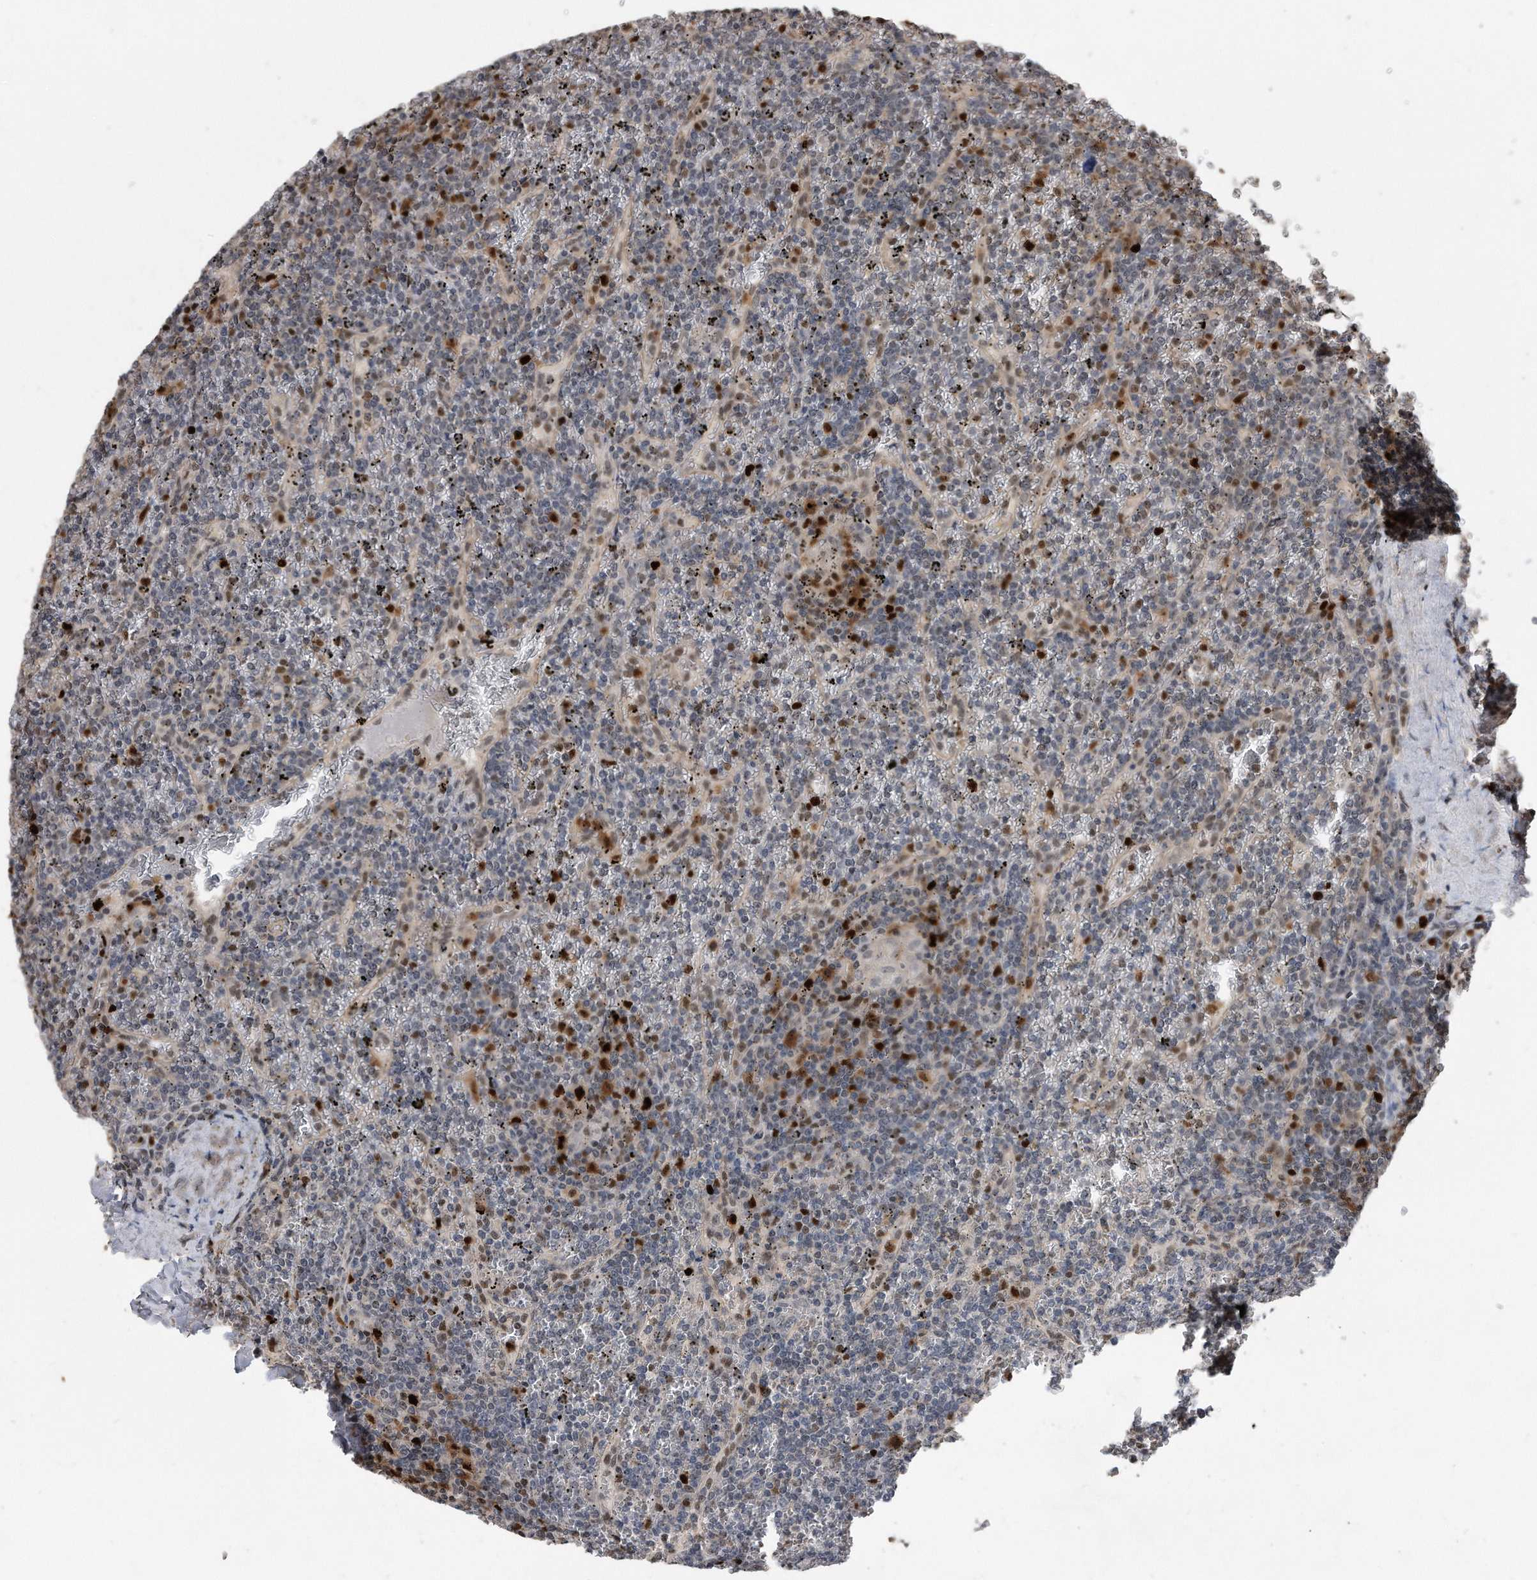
{"staining": {"intensity": "strong", "quantity": "<25%", "location": "nuclear"}, "tissue": "lymphoma", "cell_type": "Tumor cells", "image_type": "cancer", "snomed": [{"axis": "morphology", "description": "Malignant lymphoma, non-Hodgkin's type, Low grade"}, {"axis": "topography", "description": "Spleen"}], "caption": "Protein staining displays strong nuclear expression in approximately <25% of tumor cells in lymphoma. (DAB IHC, brown staining for protein, blue staining for nuclei).", "gene": "PCNA", "patient": {"sex": "female", "age": 19}}